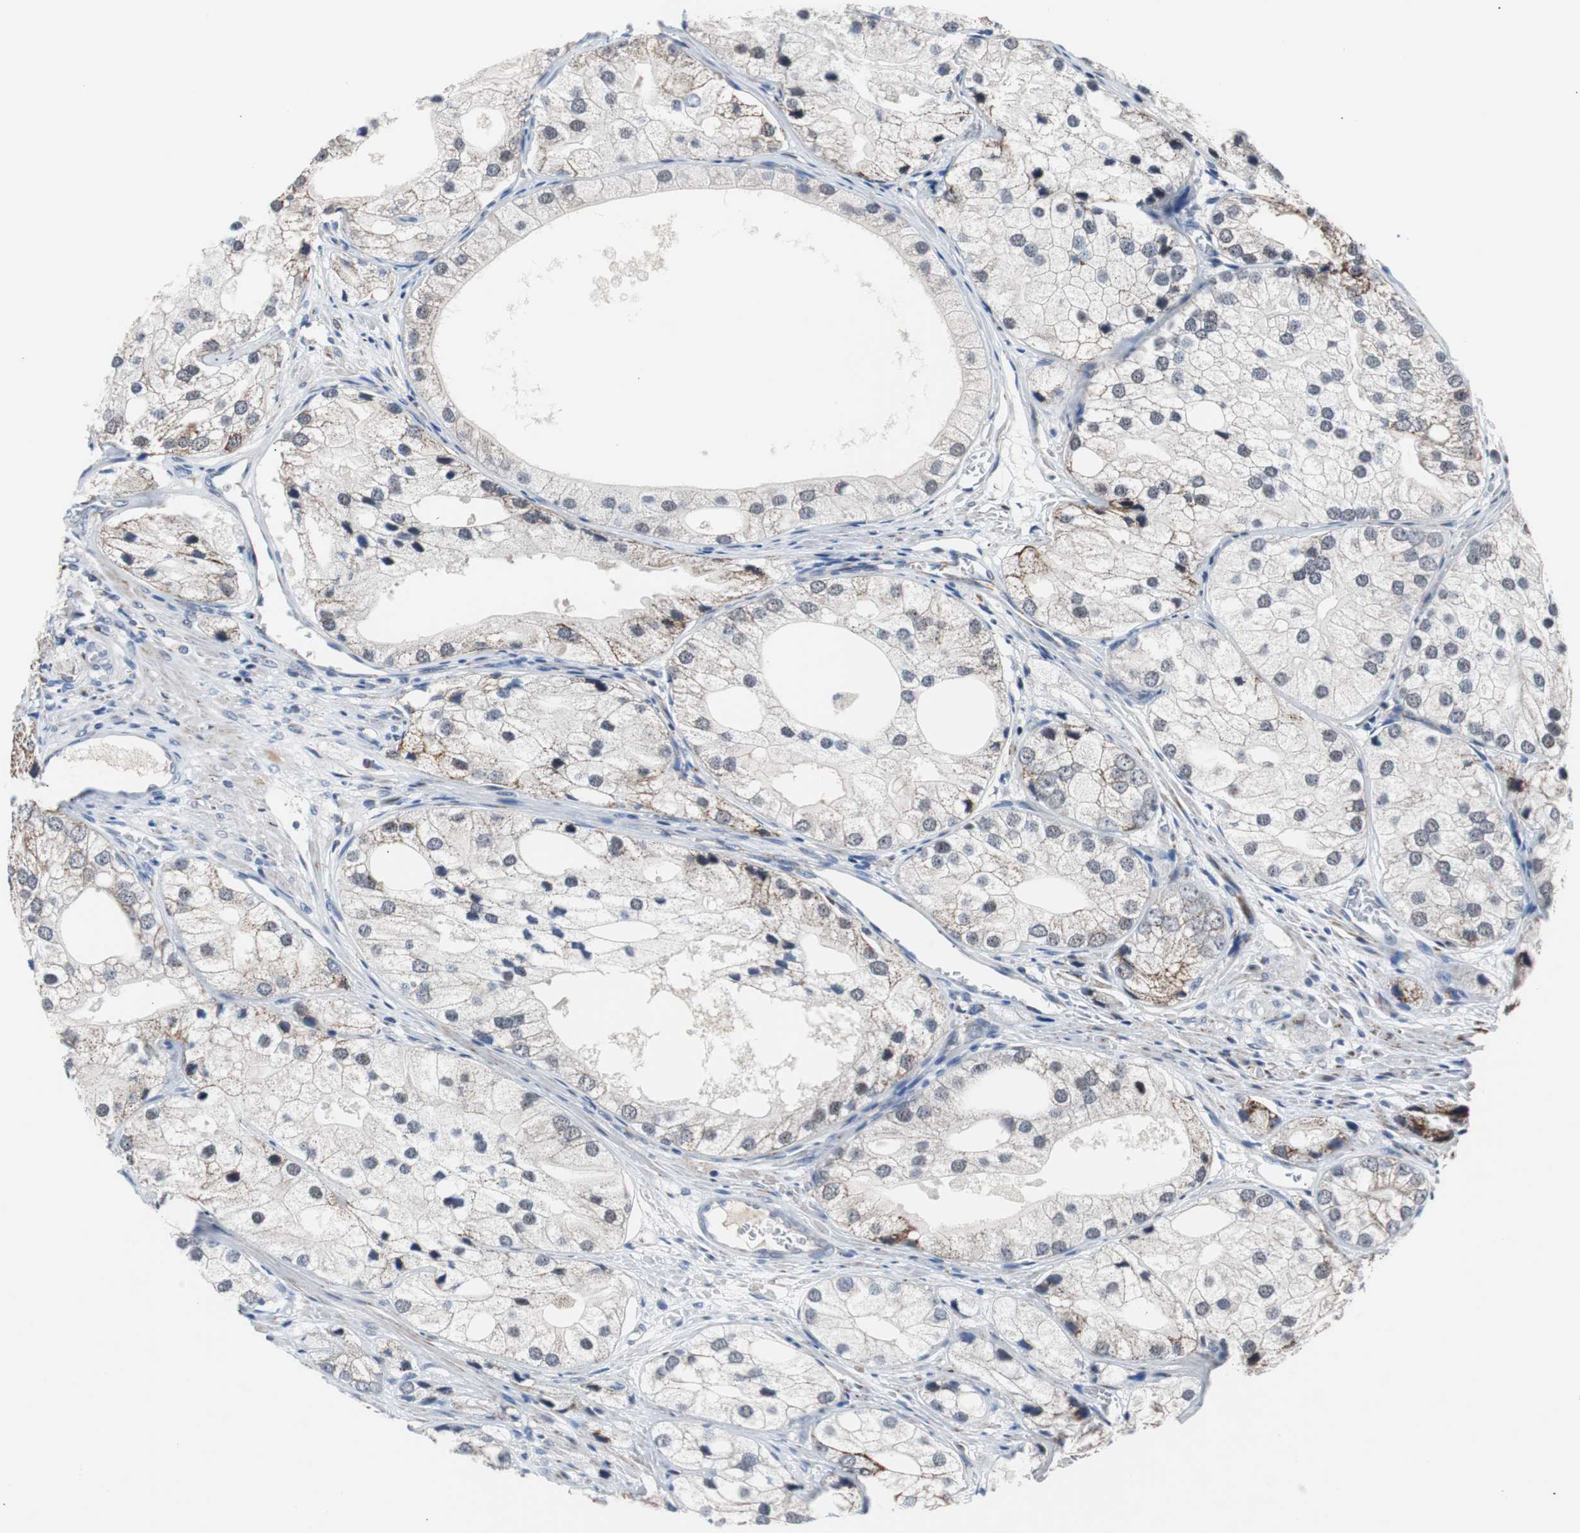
{"staining": {"intensity": "moderate", "quantity": "<25%", "location": "cytoplasmic/membranous"}, "tissue": "prostate cancer", "cell_type": "Tumor cells", "image_type": "cancer", "snomed": [{"axis": "morphology", "description": "Adenocarcinoma, Low grade"}, {"axis": "topography", "description": "Prostate"}], "caption": "Immunohistochemistry (DAB) staining of human prostate low-grade adenocarcinoma shows moderate cytoplasmic/membranous protein expression in about <25% of tumor cells. The protein is shown in brown color, while the nuclei are stained blue.", "gene": "PITRM1", "patient": {"sex": "male", "age": 69}}